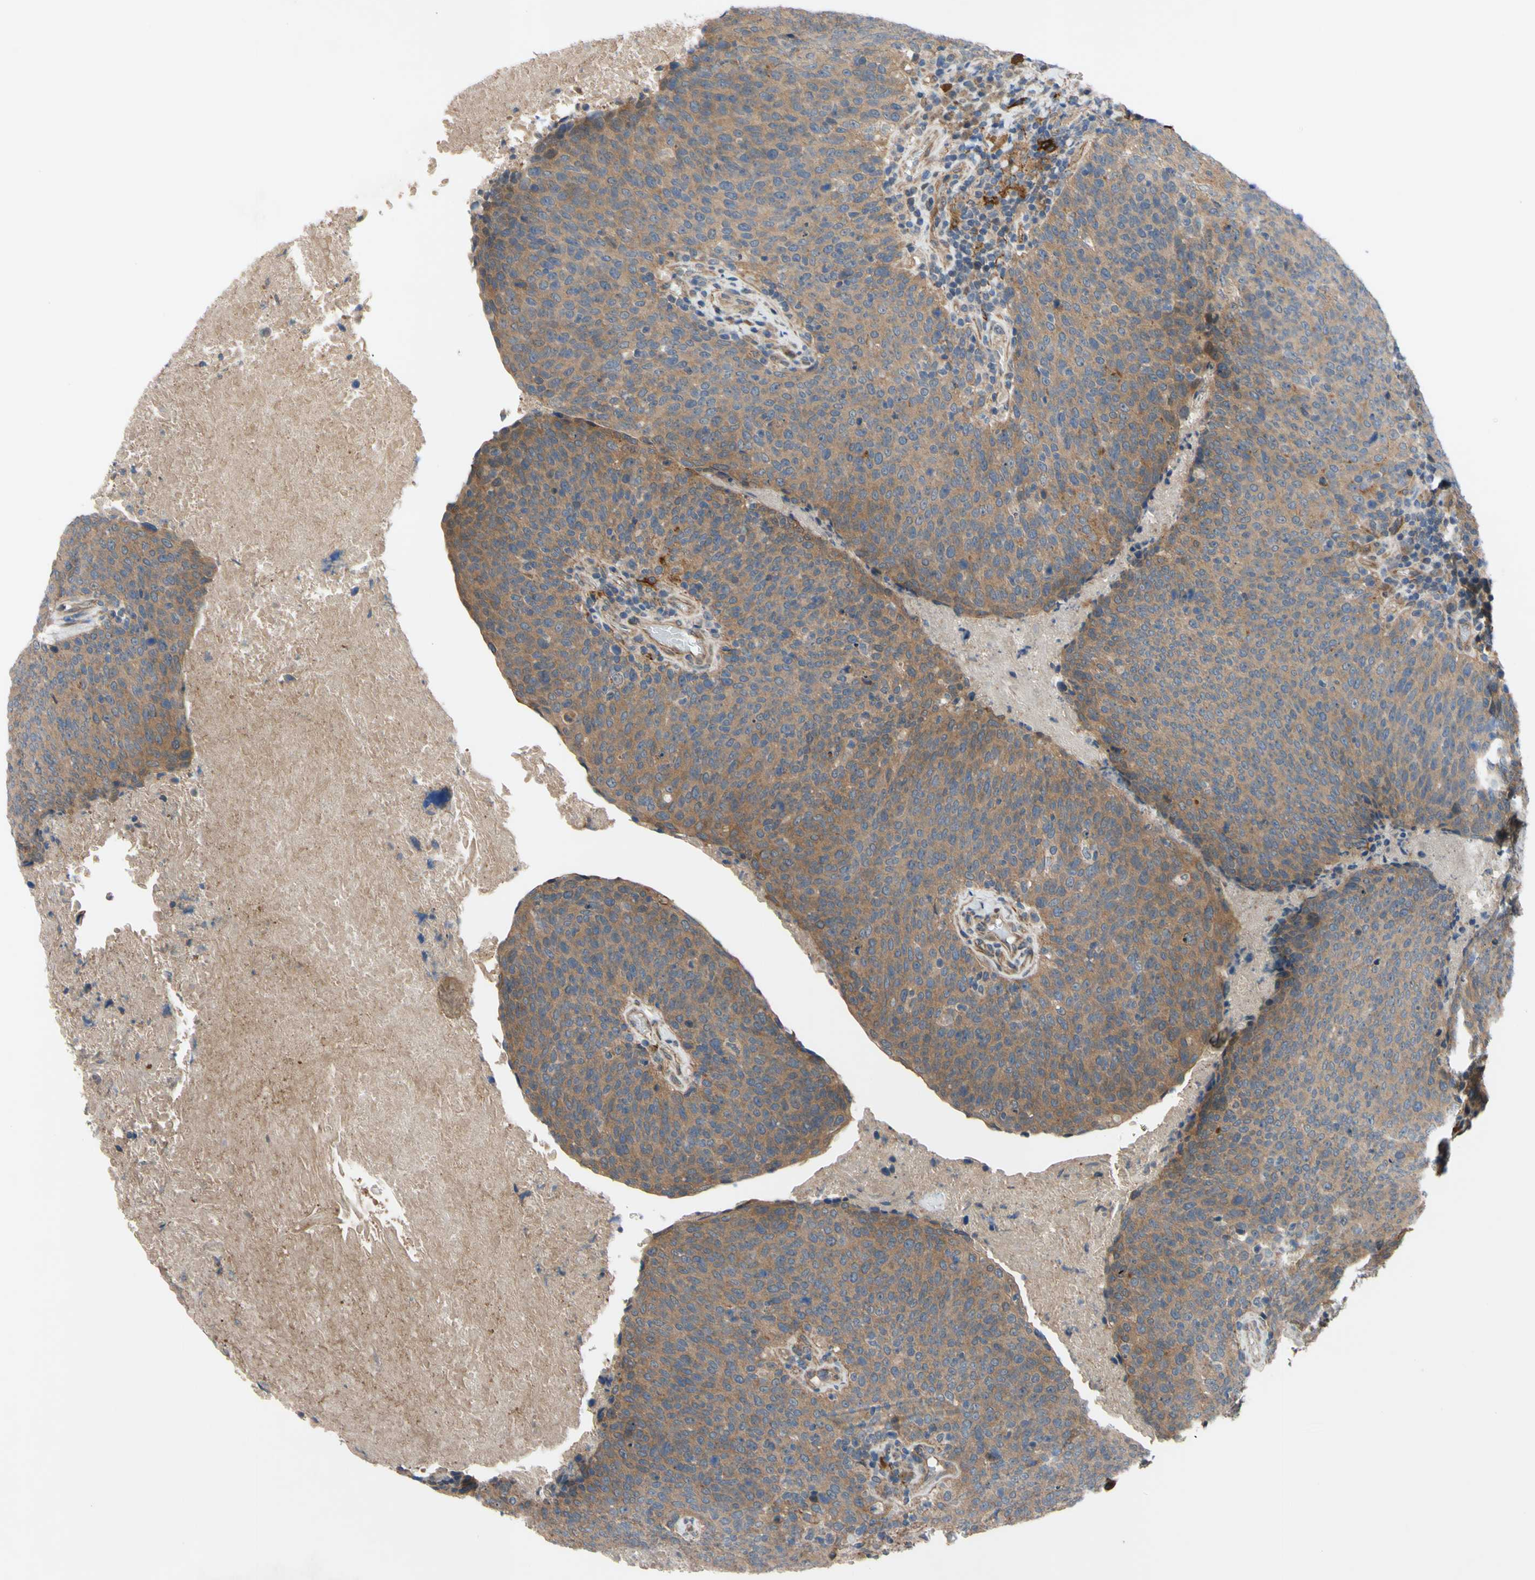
{"staining": {"intensity": "moderate", "quantity": ">75%", "location": "cytoplasmic/membranous"}, "tissue": "head and neck cancer", "cell_type": "Tumor cells", "image_type": "cancer", "snomed": [{"axis": "morphology", "description": "Squamous cell carcinoma, NOS"}, {"axis": "morphology", "description": "Squamous cell carcinoma, metastatic, NOS"}, {"axis": "topography", "description": "Lymph node"}, {"axis": "topography", "description": "Head-Neck"}], "caption": "A high-resolution image shows immunohistochemistry (IHC) staining of head and neck cancer (metastatic squamous cell carcinoma), which displays moderate cytoplasmic/membranous positivity in about >75% of tumor cells.", "gene": "SVIL", "patient": {"sex": "male", "age": 62}}